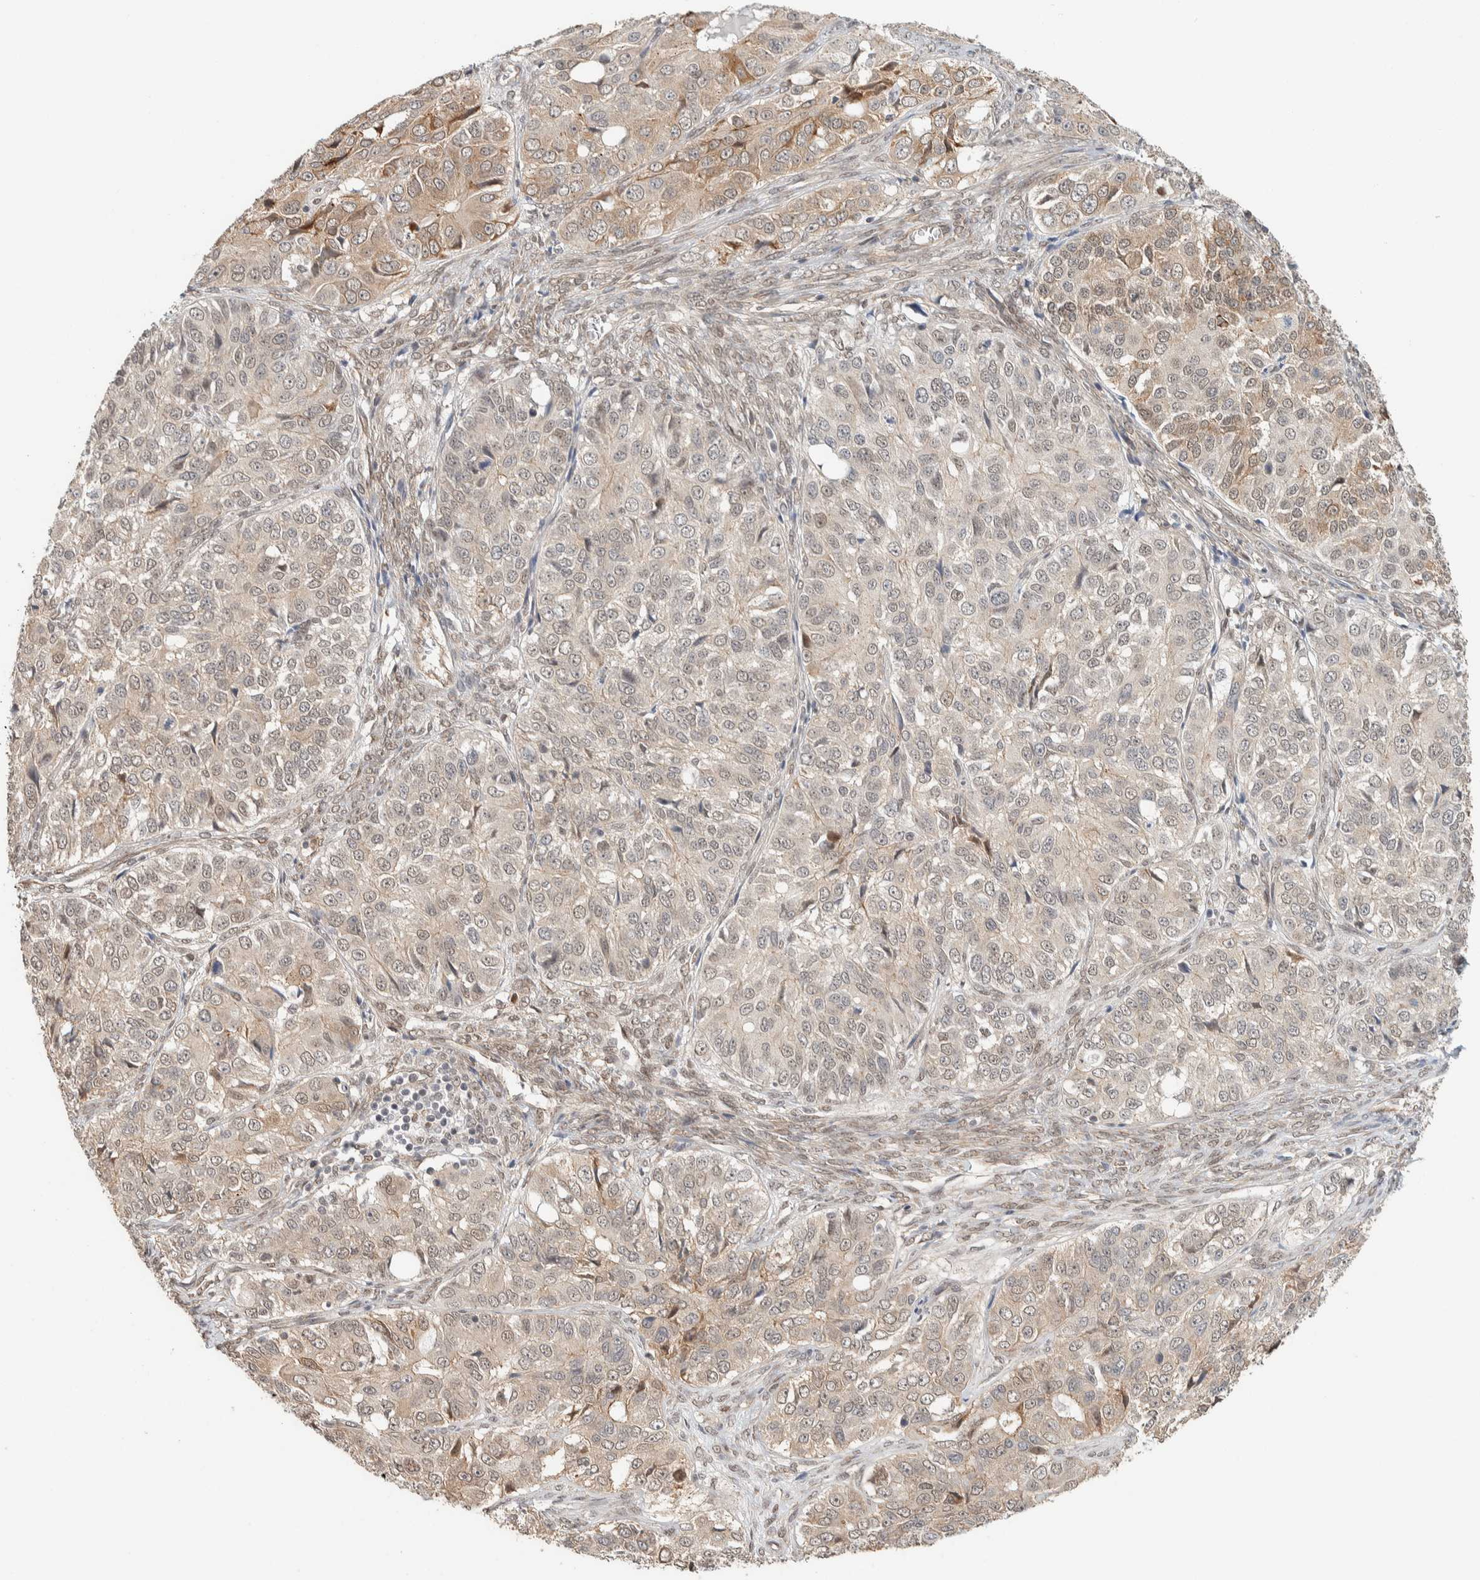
{"staining": {"intensity": "weak", "quantity": "<25%", "location": "cytoplasmic/membranous"}, "tissue": "ovarian cancer", "cell_type": "Tumor cells", "image_type": "cancer", "snomed": [{"axis": "morphology", "description": "Carcinoma, endometroid"}, {"axis": "topography", "description": "Ovary"}], "caption": "Human ovarian endometroid carcinoma stained for a protein using immunohistochemistry reveals no expression in tumor cells.", "gene": "ZBTB2", "patient": {"sex": "female", "age": 51}}